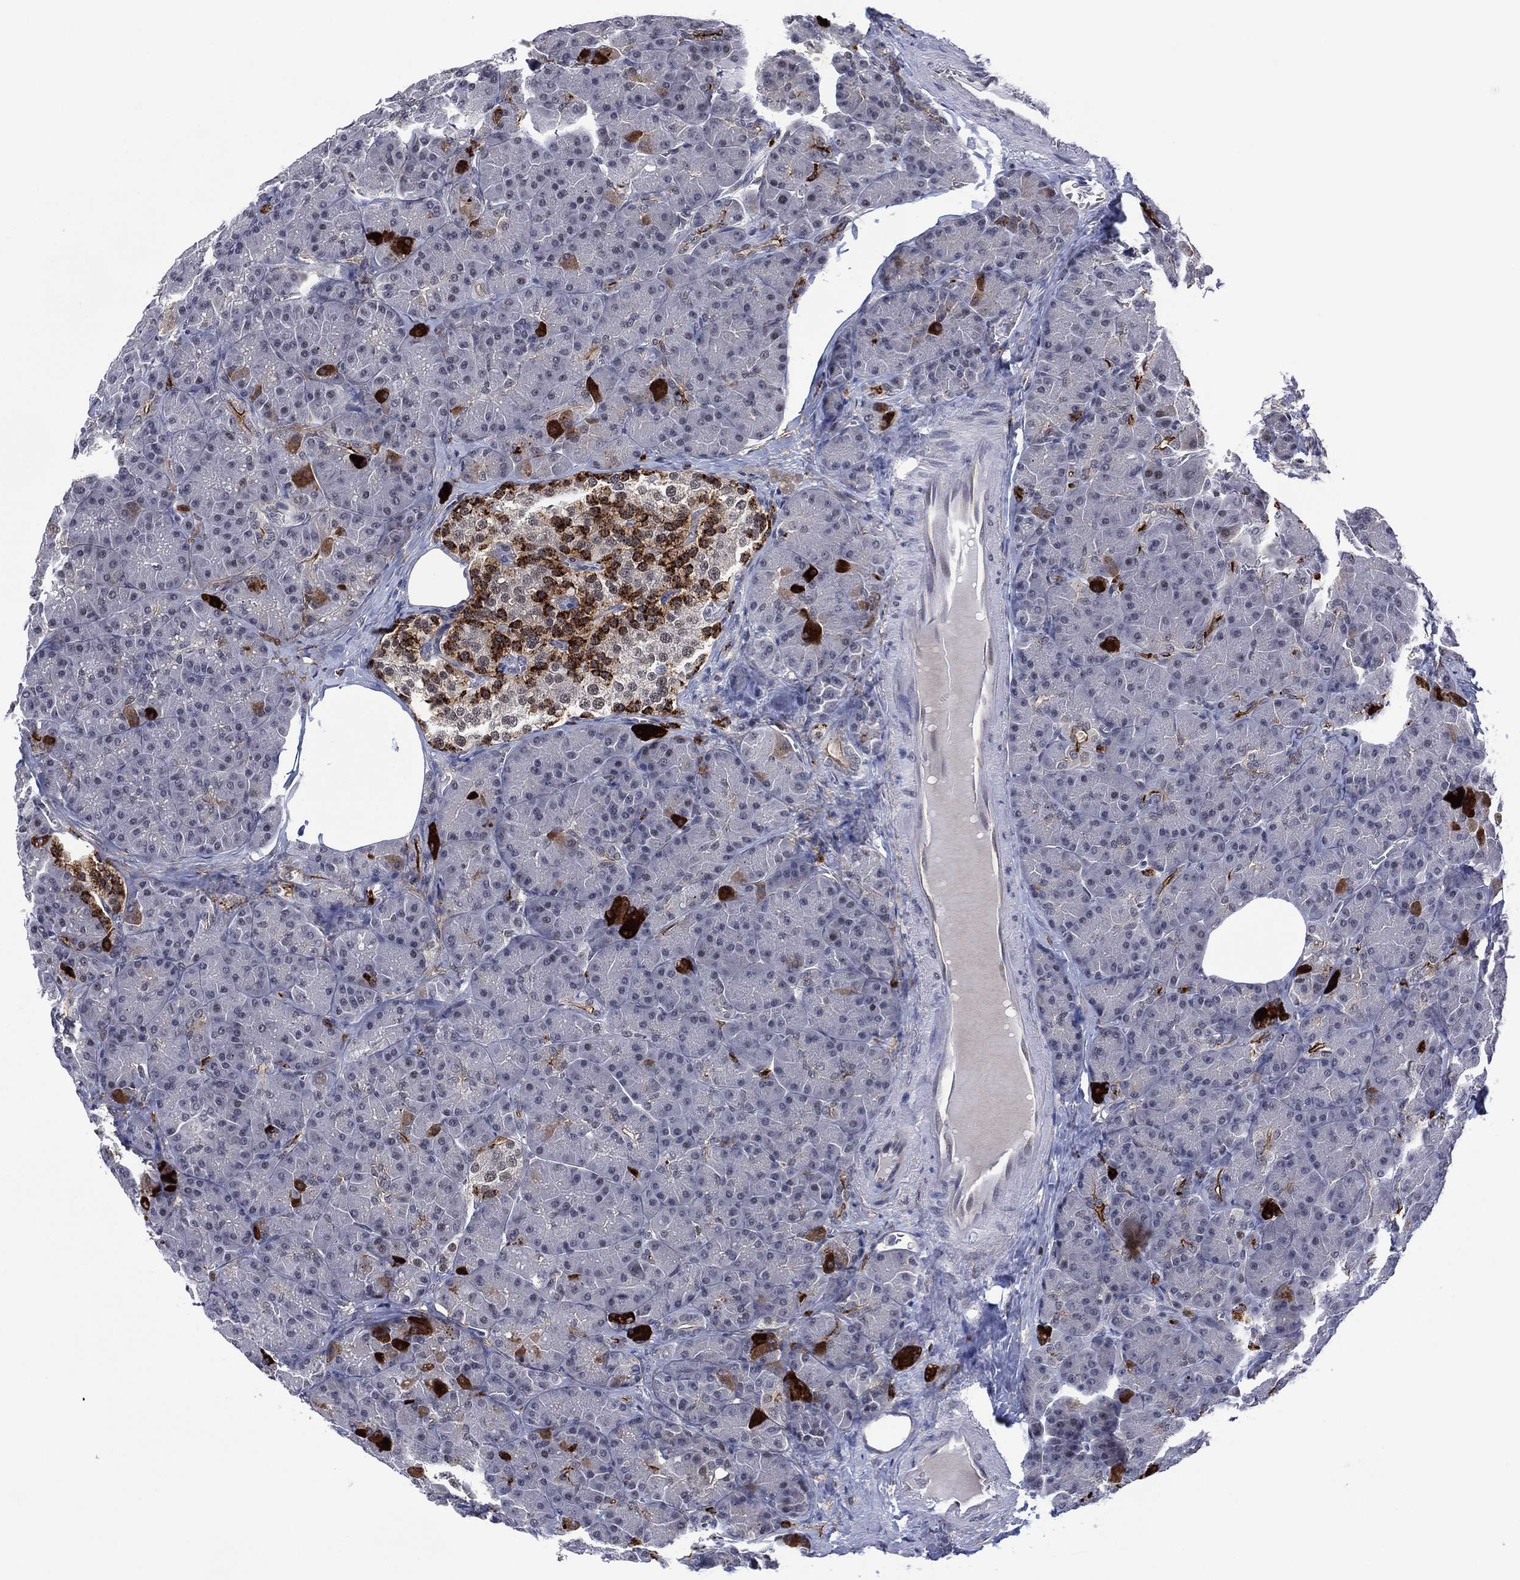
{"staining": {"intensity": "strong", "quantity": "<25%", "location": "cytoplasmic/membranous"}, "tissue": "pancreas", "cell_type": "Exocrine glandular cells", "image_type": "normal", "snomed": [{"axis": "morphology", "description": "Normal tissue, NOS"}, {"axis": "topography", "description": "Pancreas"}], "caption": "A brown stain shows strong cytoplasmic/membranous positivity of a protein in exocrine glandular cells of benign human pancreas.", "gene": "DPP4", "patient": {"sex": "male", "age": 57}}